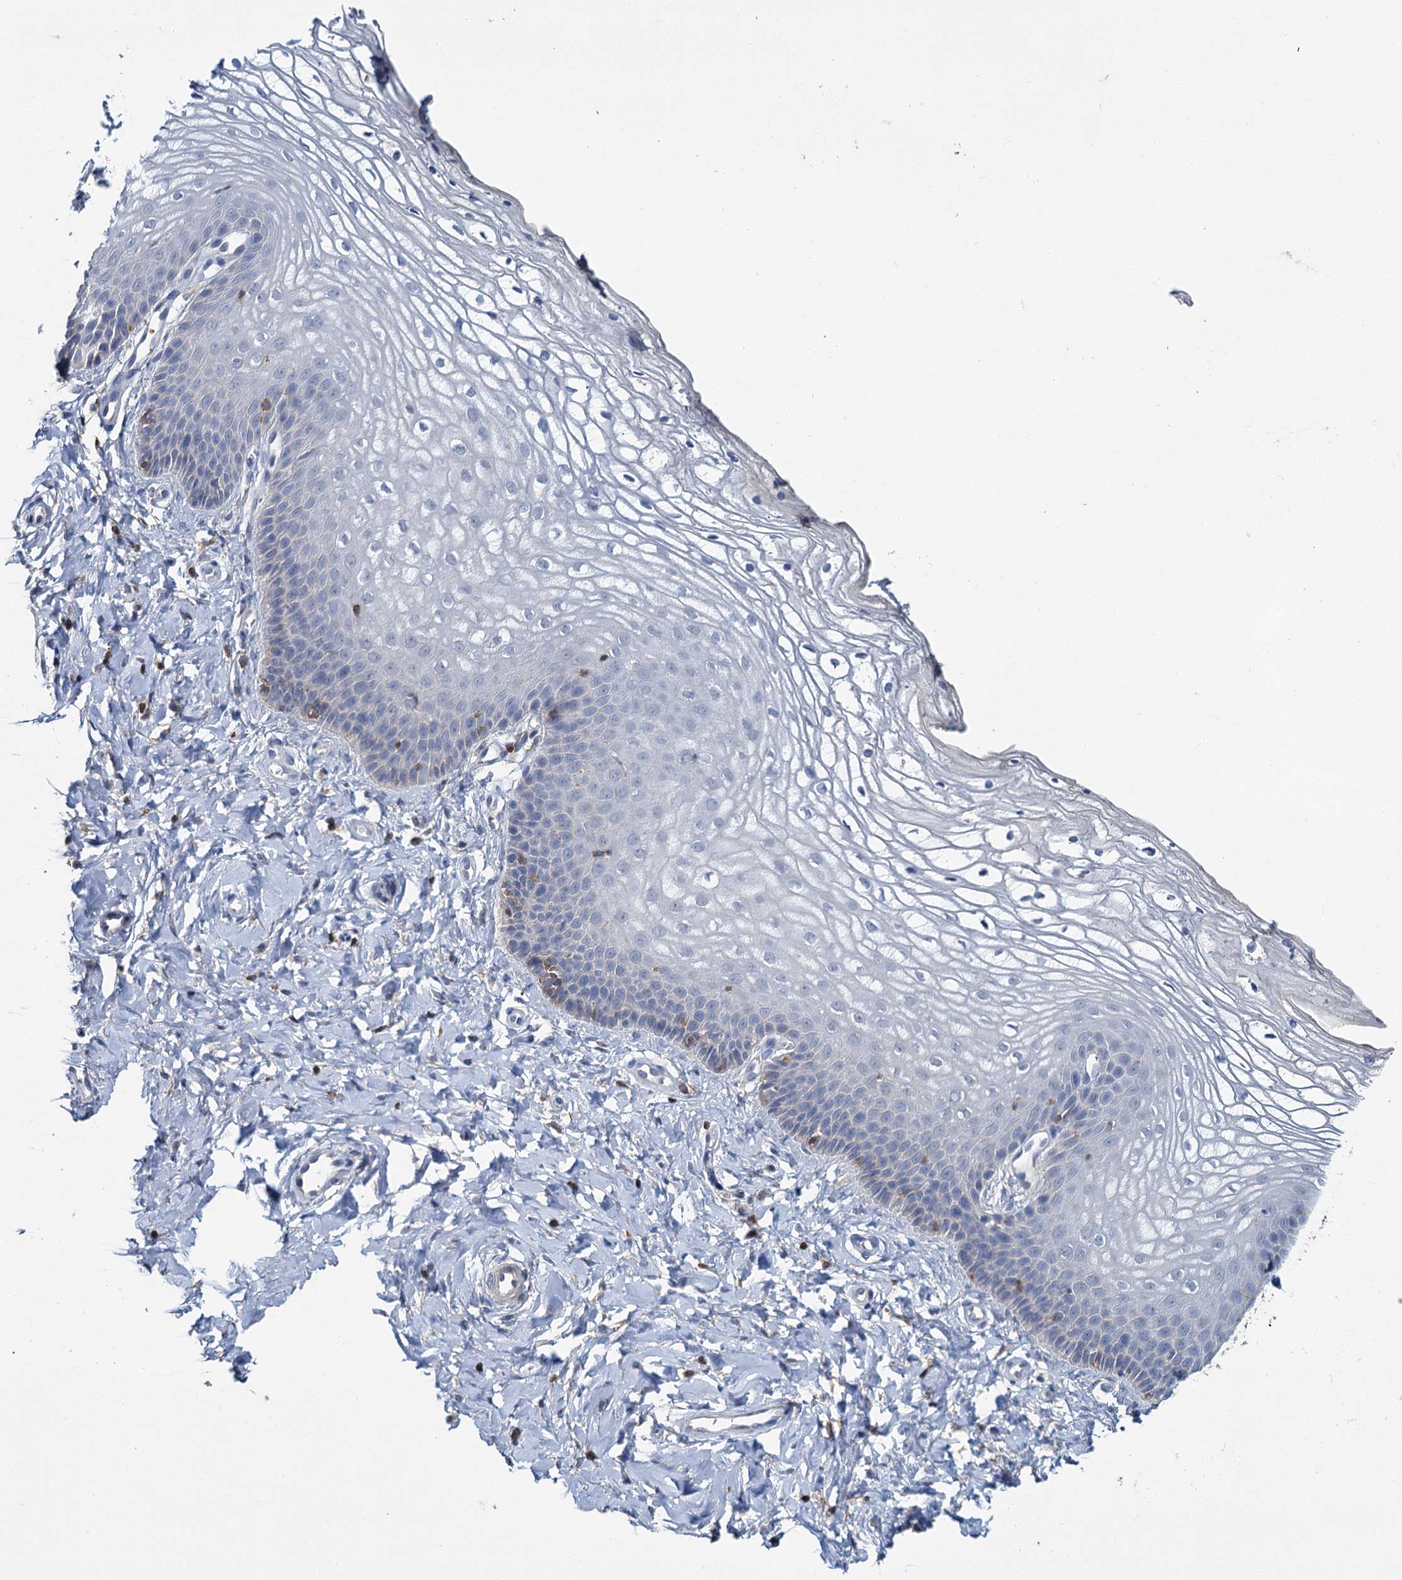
{"staining": {"intensity": "negative", "quantity": "none", "location": "none"}, "tissue": "vagina", "cell_type": "Squamous epithelial cells", "image_type": "normal", "snomed": [{"axis": "morphology", "description": "Normal tissue, NOS"}, {"axis": "topography", "description": "Vagina"}, {"axis": "topography", "description": "Cervix"}], "caption": "DAB (3,3'-diaminobenzidine) immunohistochemical staining of normal vagina demonstrates no significant expression in squamous epithelial cells.", "gene": "FGFR2", "patient": {"sex": "female", "age": 40}}